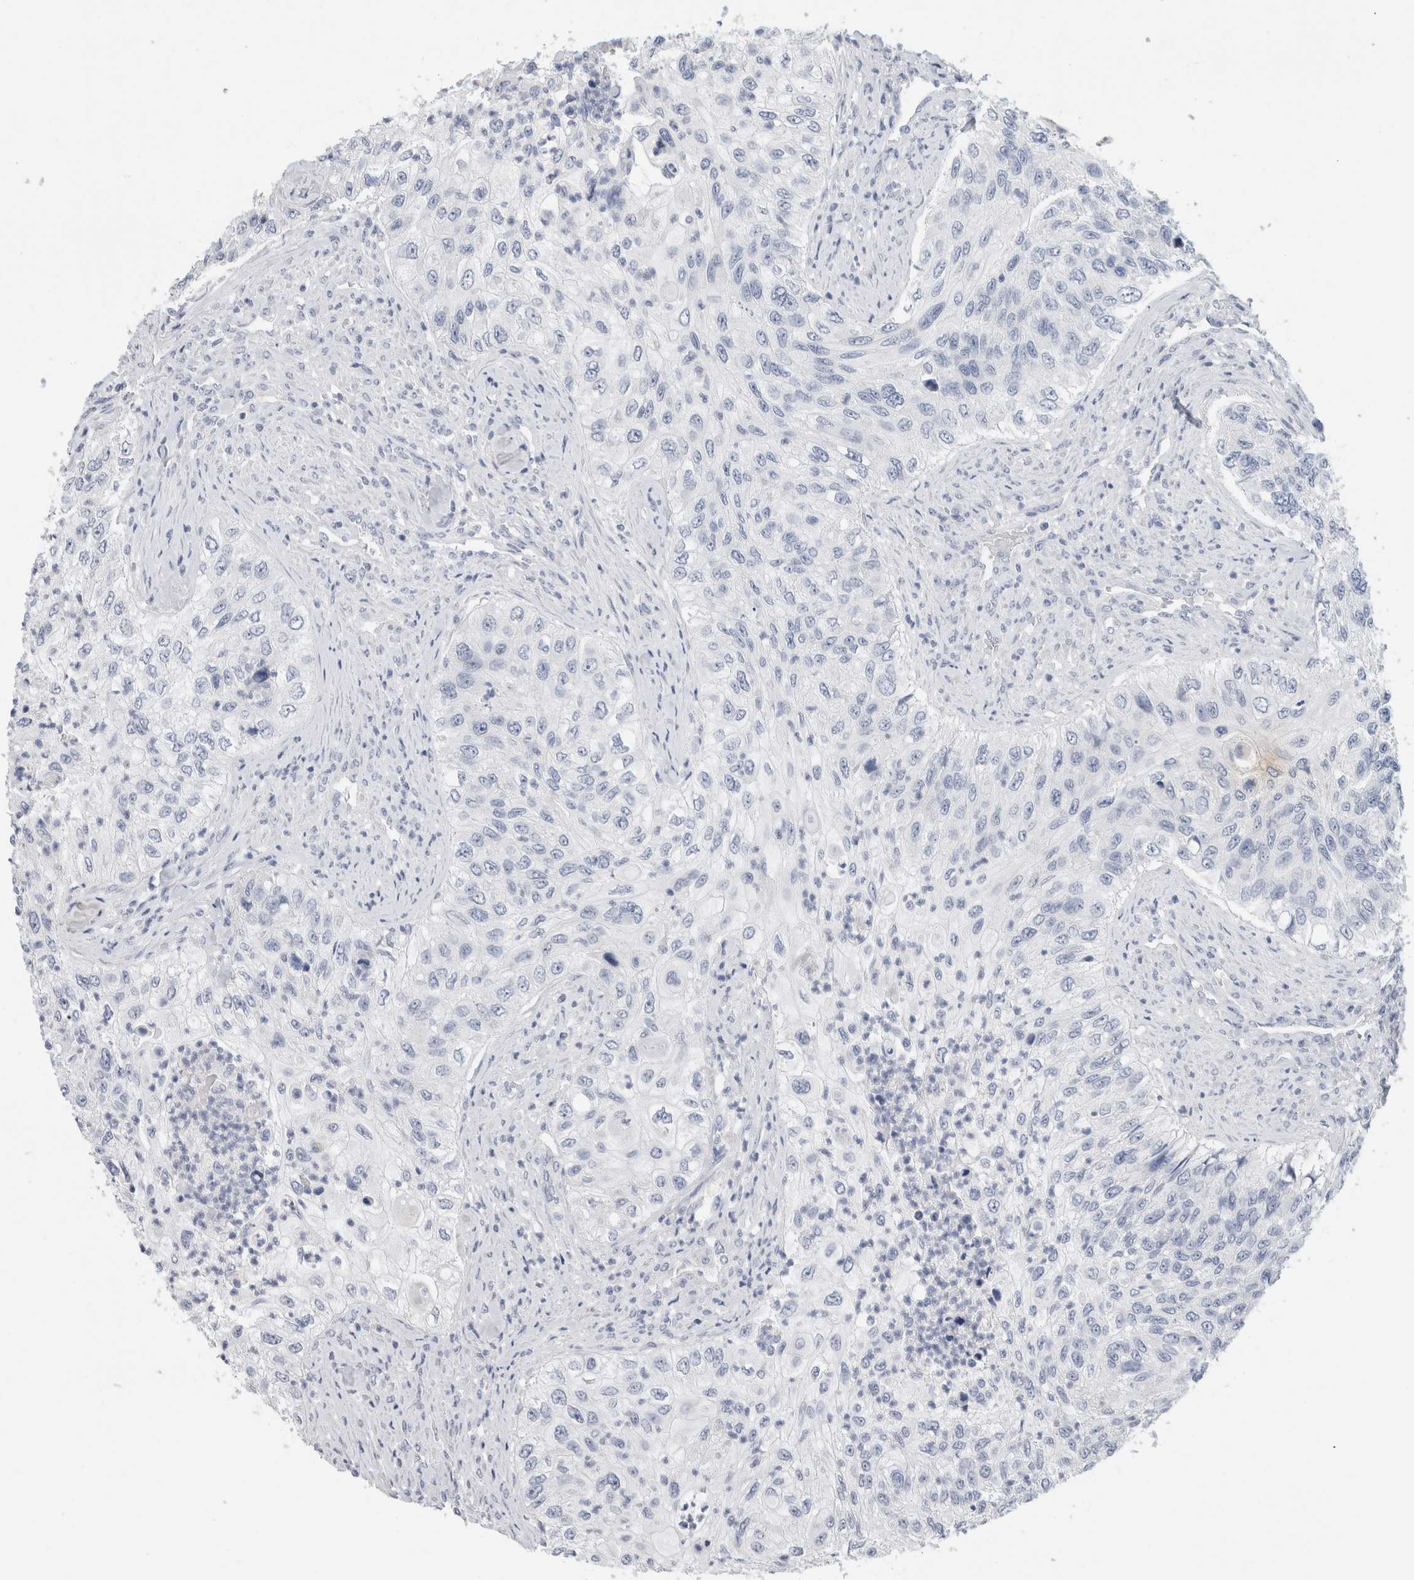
{"staining": {"intensity": "negative", "quantity": "none", "location": "none"}, "tissue": "urothelial cancer", "cell_type": "Tumor cells", "image_type": "cancer", "snomed": [{"axis": "morphology", "description": "Urothelial carcinoma, High grade"}, {"axis": "topography", "description": "Urinary bladder"}], "caption": "This is a micrograph of IHC staining of high-grade urothelial carcinoma, which shows no staining in tumor cells. (DAB (3,3'-diaminobenzidine) immunohistochemistry with hematoxylin counter stain).", "gene": "BCAN", "patient": {"sex": "female", "age": 60}}